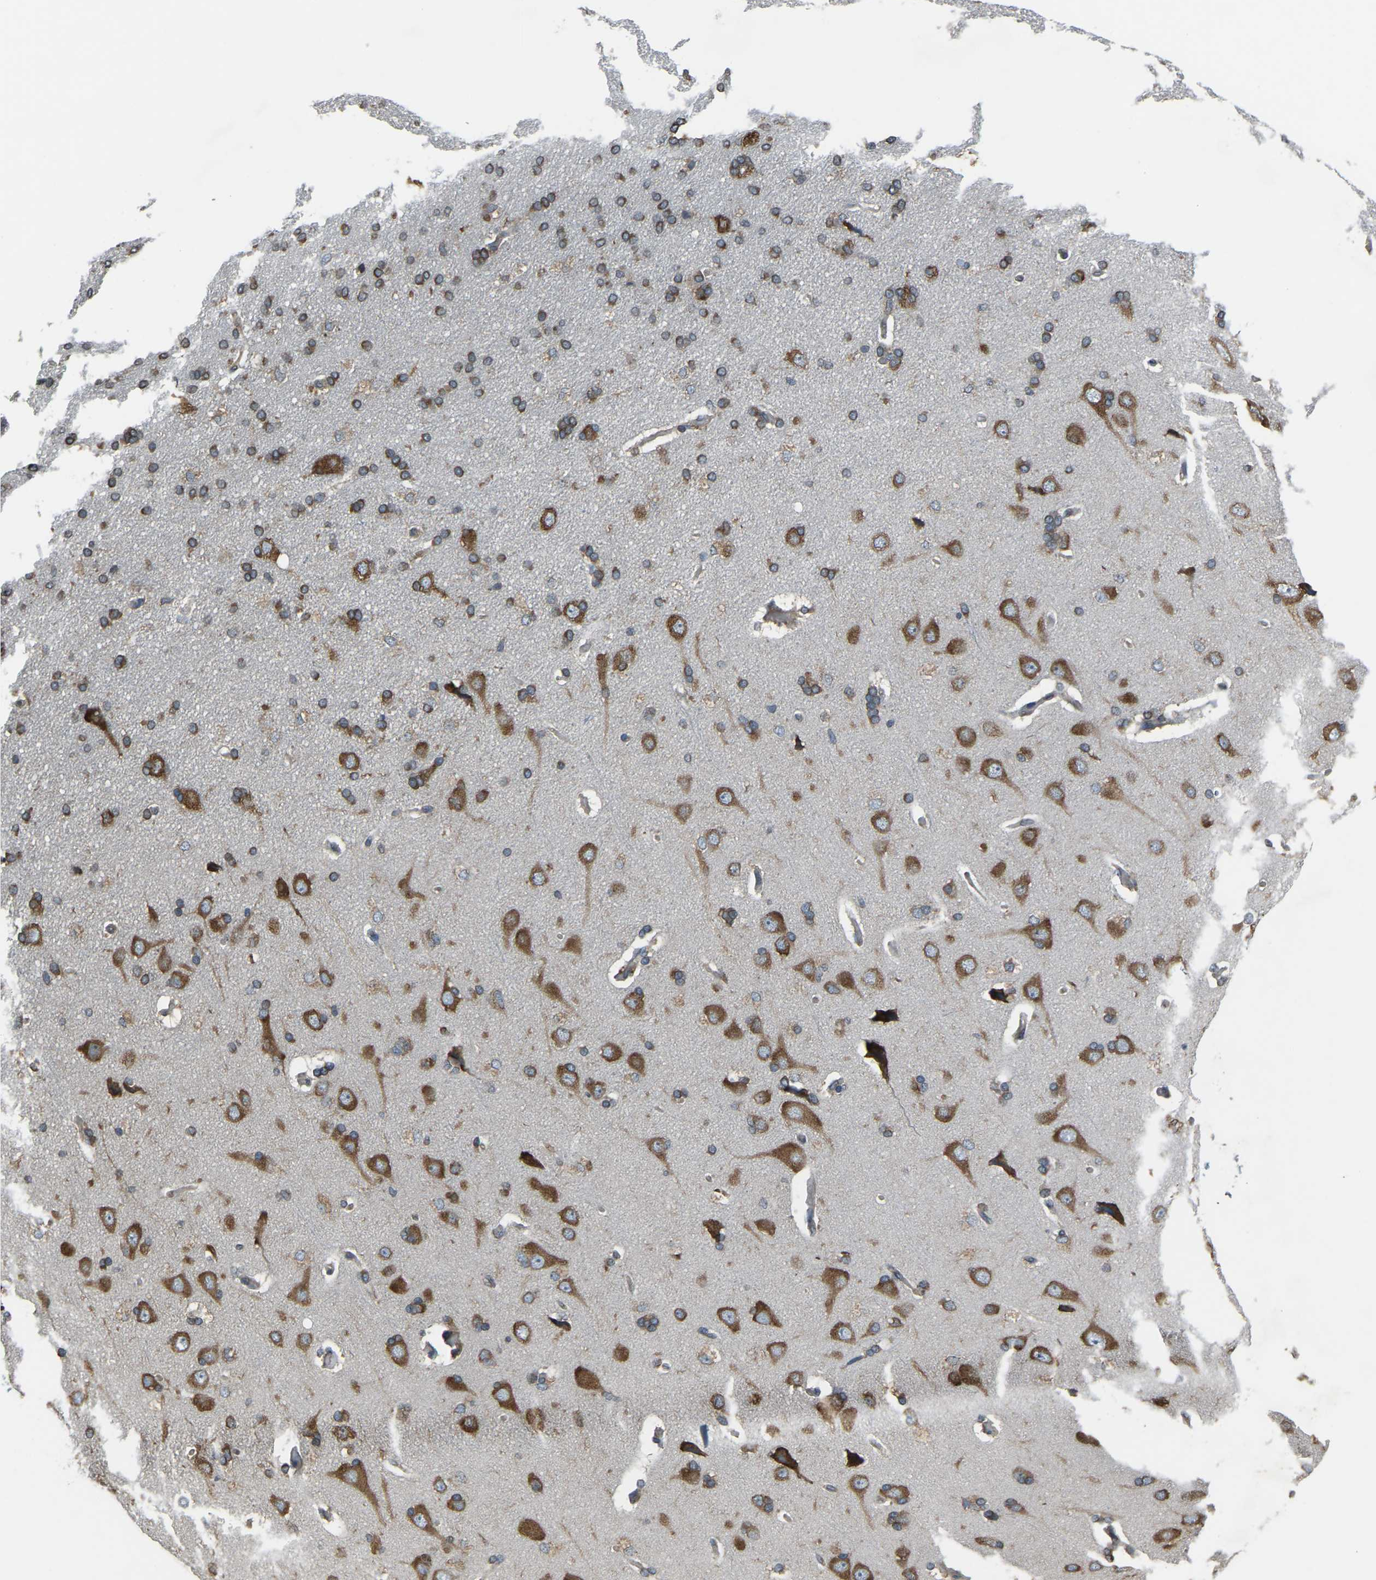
{"staining": {"intensity": "weak", "quantity": "25%-75%", "location": "cytoplasmic/membranous"}, "tissue": "cerebral cortex", "cell_type": "Endothelial cells", "image_type": "normal", "snomed": [{"axis": "morphology", "description": "Normal tissue, NOS"}, {"axis": "topography", "description": "Cerebral cortex"}], "caption": "The immunohistochemical stain highlights weak cytoplasmic/membranous positivity in endothelial cells of unremarkable cerebral cortex.", "gene": "AIMP1", "patient": {"sex": "male", "age": 62}}